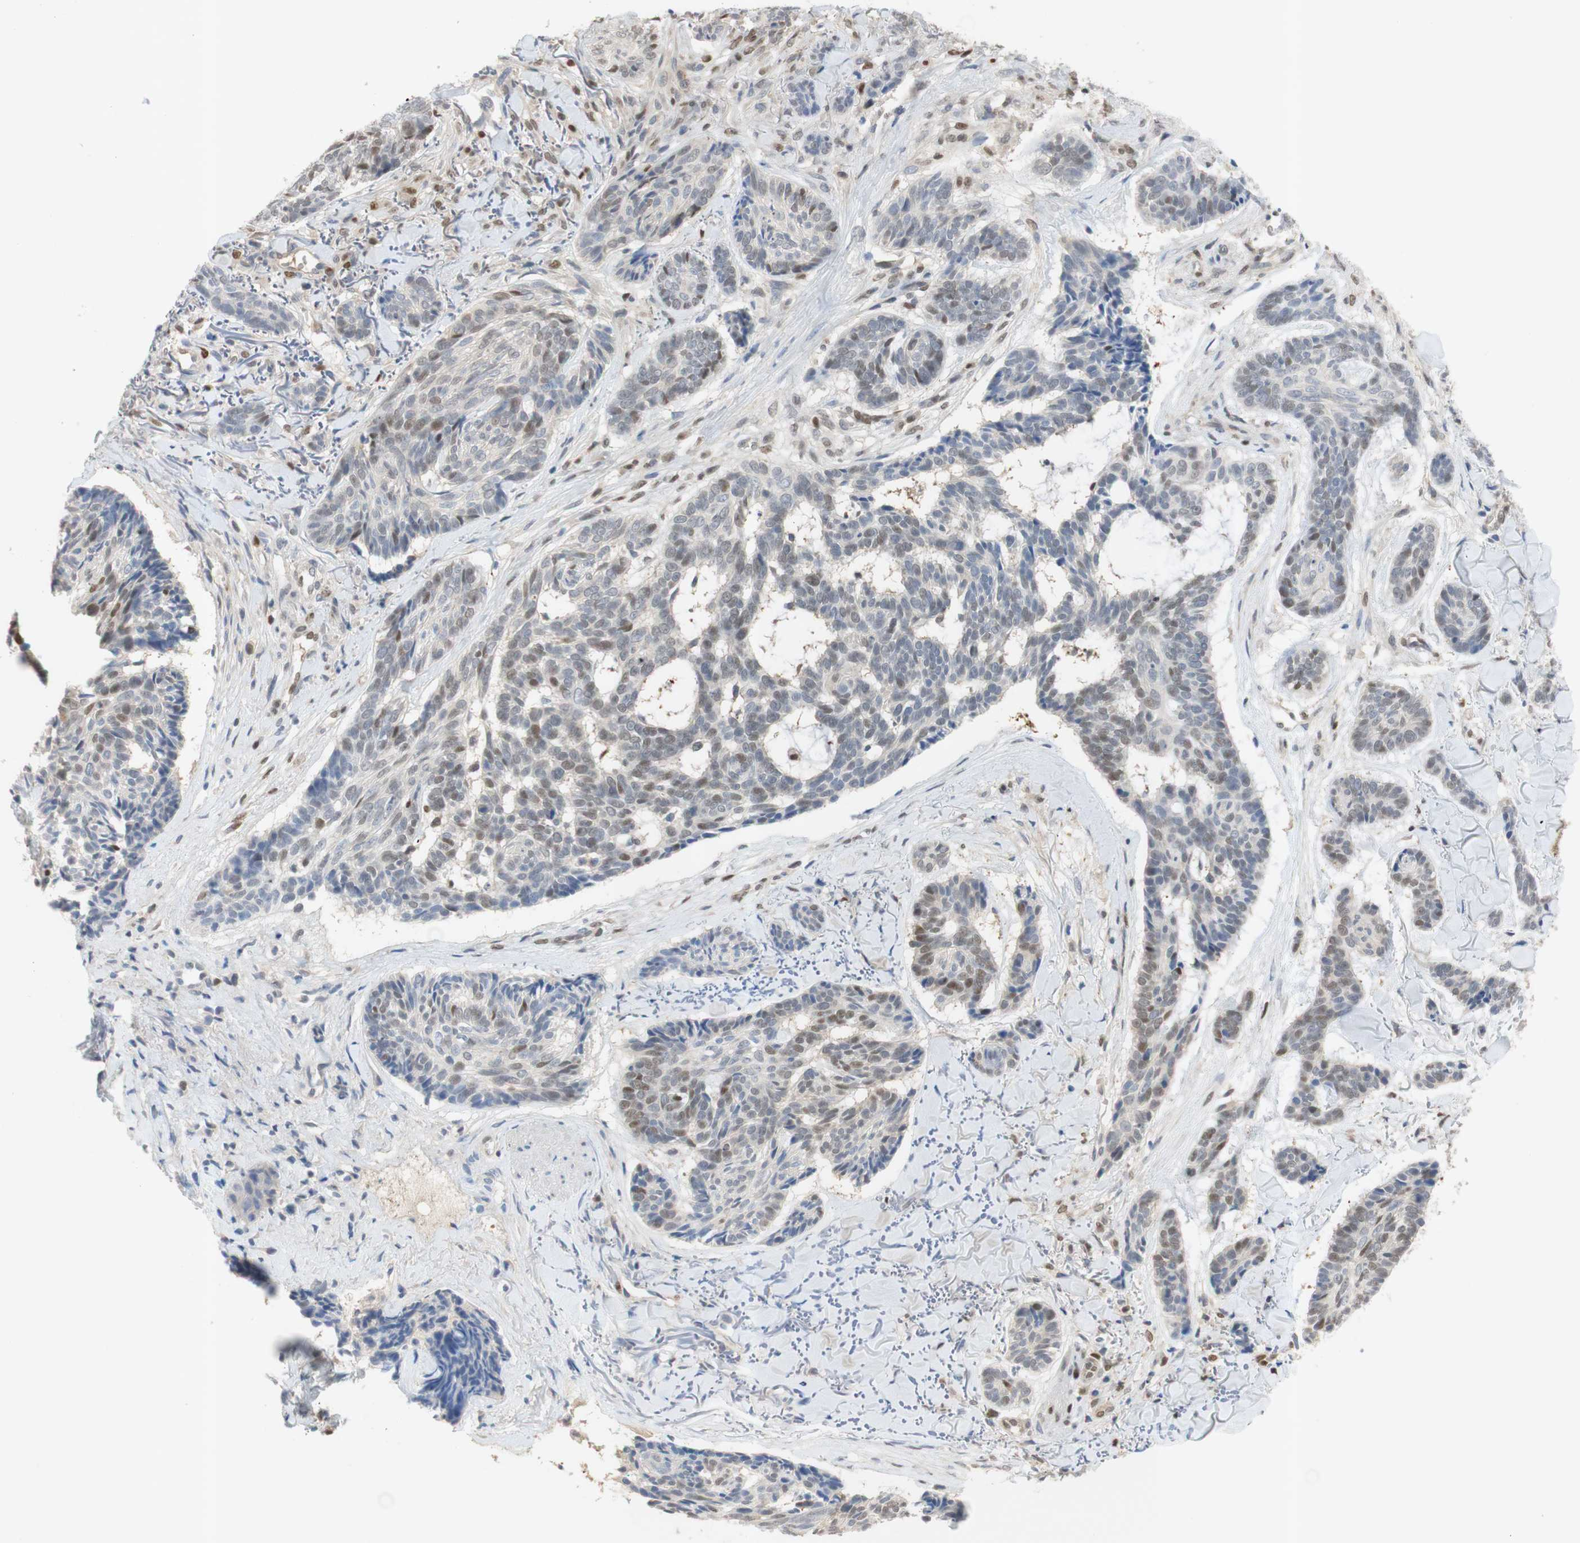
{"staining": {"intensity": "weak", "quantity": "25%-75%", "location": "nuclear"}, "tissue": "skin cancer", "cell_type": "Tumor cells", "image_type": "cancer", "snomed": [{"axis": "morphology", "description": "Basal cell carcinoma"}, {"axis": "topography", "description": "Skin"}], "caption": "Immunohistochemistry (IHC) histopathology image of neoplastic tissue: skin cancer (basal cell carcinoma) stained using immunohistochemistry exhibits low levels of weak protein expression localized specifically in the nuclear of tumor cells, appearing as a nuclear brown color.", "gene": "NAP1L4", "patient": {"sex": "male", "age": 43}}